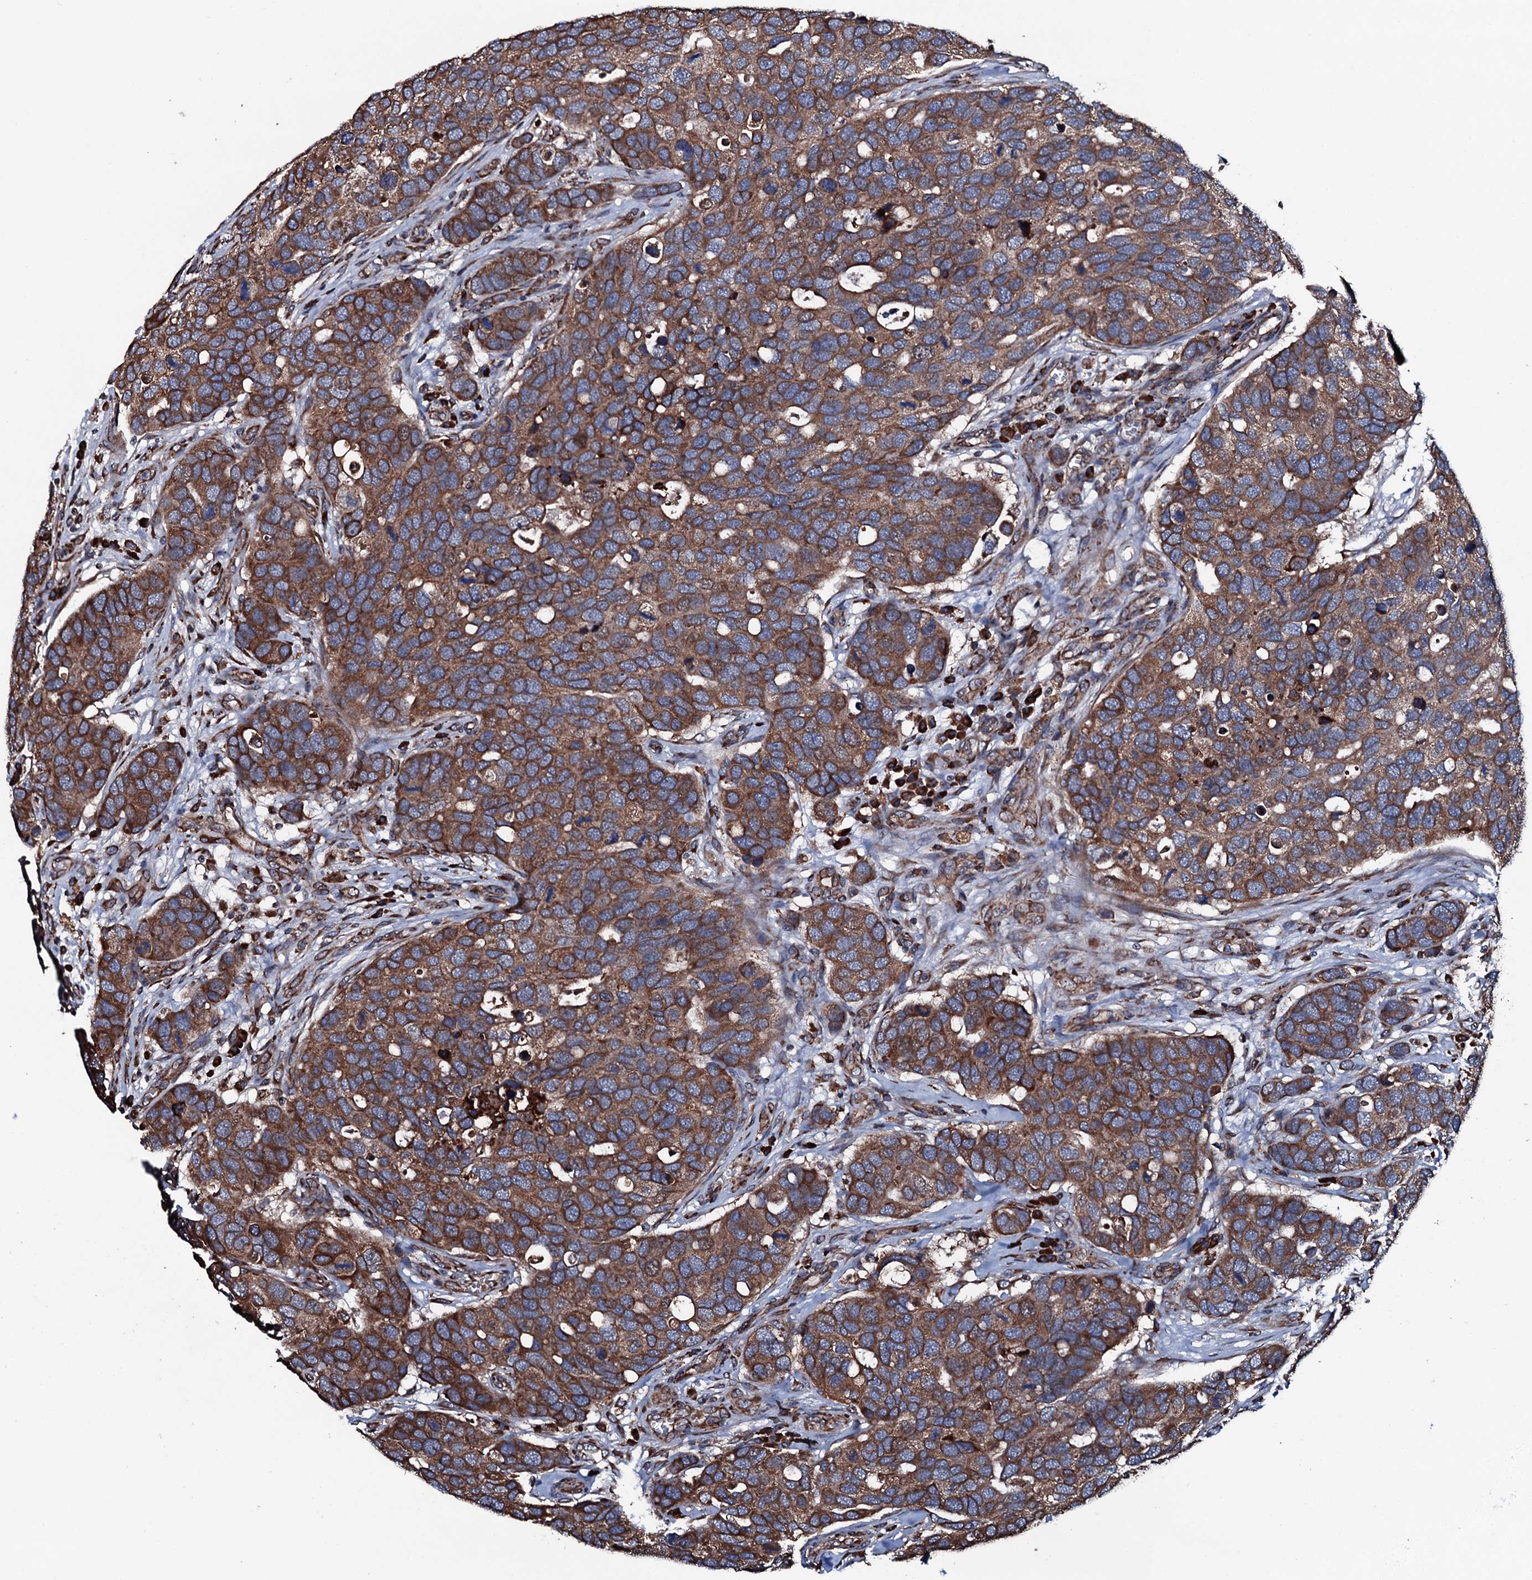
{"staining": {"intensity": "strong", "quantity": ">75%", "location": "cytoplasmic/membranous"}, "tissue": "breast cancer", "cell_type": "Tumor cells", "image_type": "cancer", "snomed": [{"axis": "morphology", "description": "Duct carcinoma"}, {"axis": "topography", "description": "Breast"}], "caption": "Brown immunohistochemical staining in breast infiltrating ductal carcinoma shows strong cytoplasmic/membranous positivity in approximately >75% of tumor cells.", "gene": "RAB12", "patient": {"sex": "female", "age": 83}}